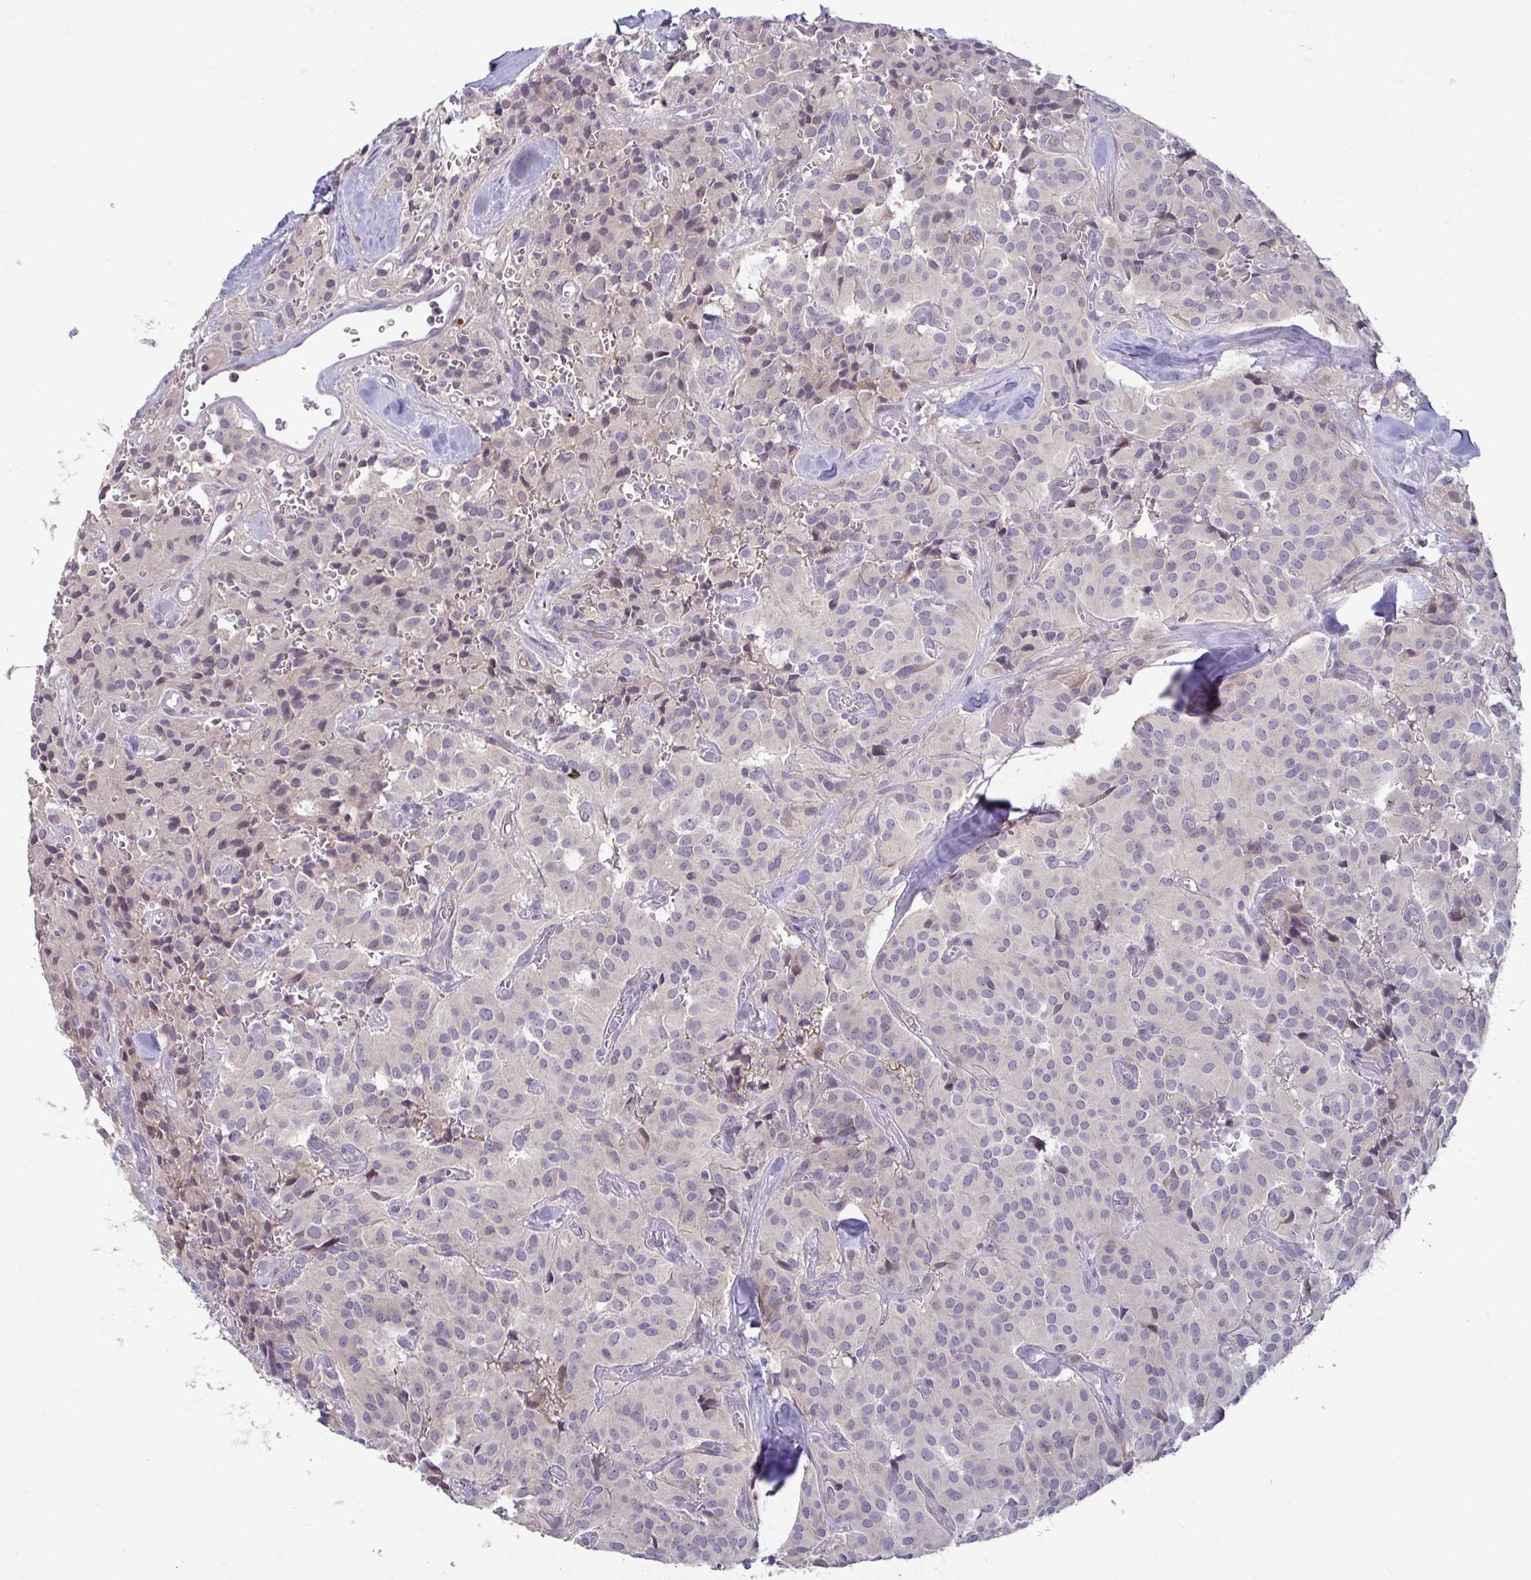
{"staining": {"intensity": "negative", "quantity": "none", "location": "none"}, "tissue": "glioma", "cell_type": "Tumor cells", "image_type": "cancer", "snomed": [{"axis": "morphology", "description": "Glioma, malignant, Low grade"}, {"axis": "topography", "description": "Brain"}], "caption": "Tumor cells show no significant expression in malignant low-grade glioma. Nuclei are stained in blue.", "gene": "GSTM1", "patient": {"sex": "male", "age": 42}}